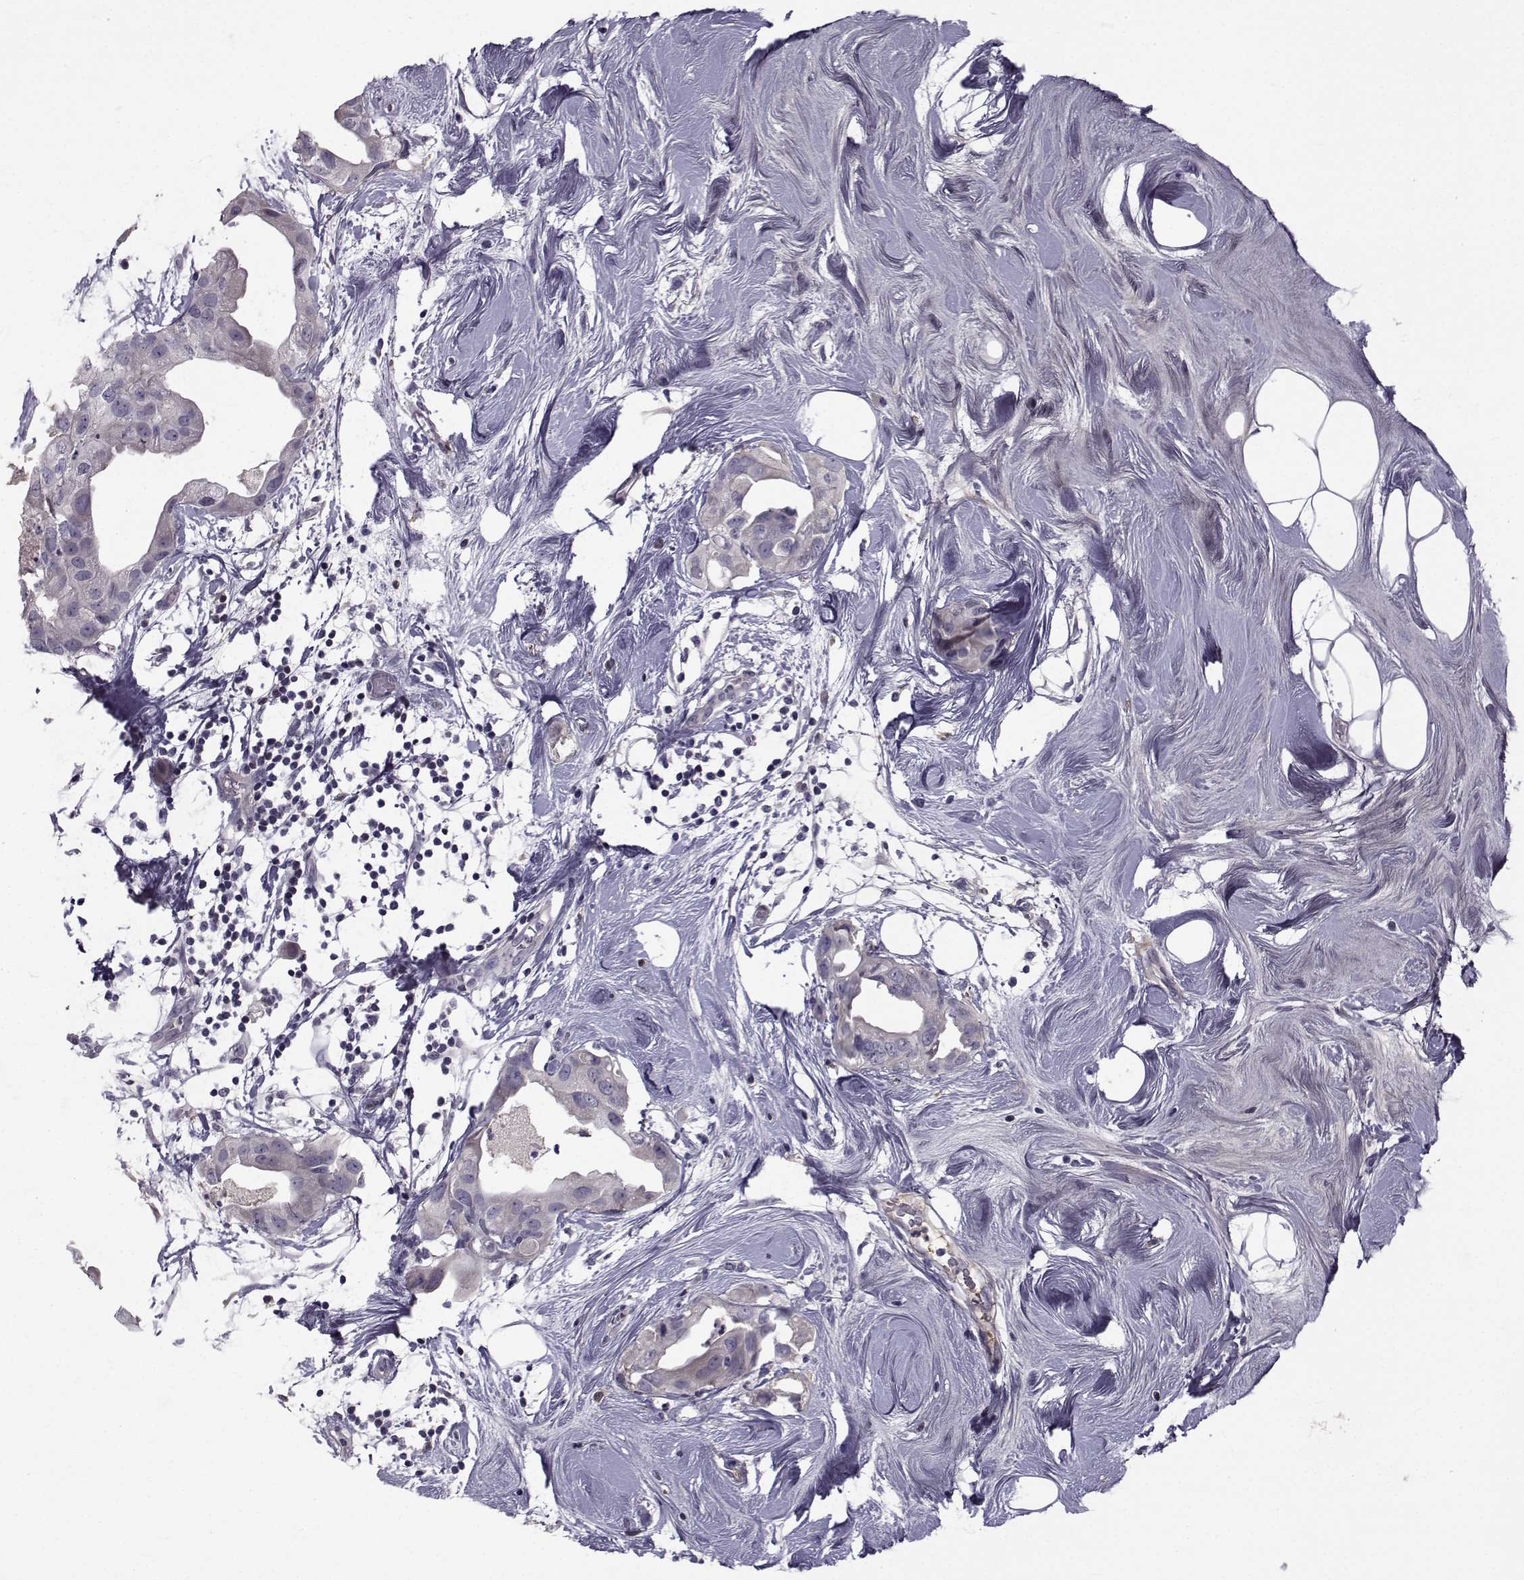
{"staining": {"intensity": "negative", "quantity": "none", "location": "none"}, "tissue": "breast cancer", "cell_type": "Tumor cells", "image_type": "cancer", "snomed": [{"axis": "morphology", "description": "Normal tissue, NOS"}, {"axis": "morphology", "description": "Duct carcinoma"}, {"axis": "topography", "description": "Breast"}], "caption": "An immunohistochemistry (IHC) photomicrograph of infiltrating ductal carcinoma (breast) is shown. There is no staining in tumor cells of infiltrating ductal carcinoma (breast).", "gene": "TNFRSF11B", "patient": {"sex": "female", "age": 40}}